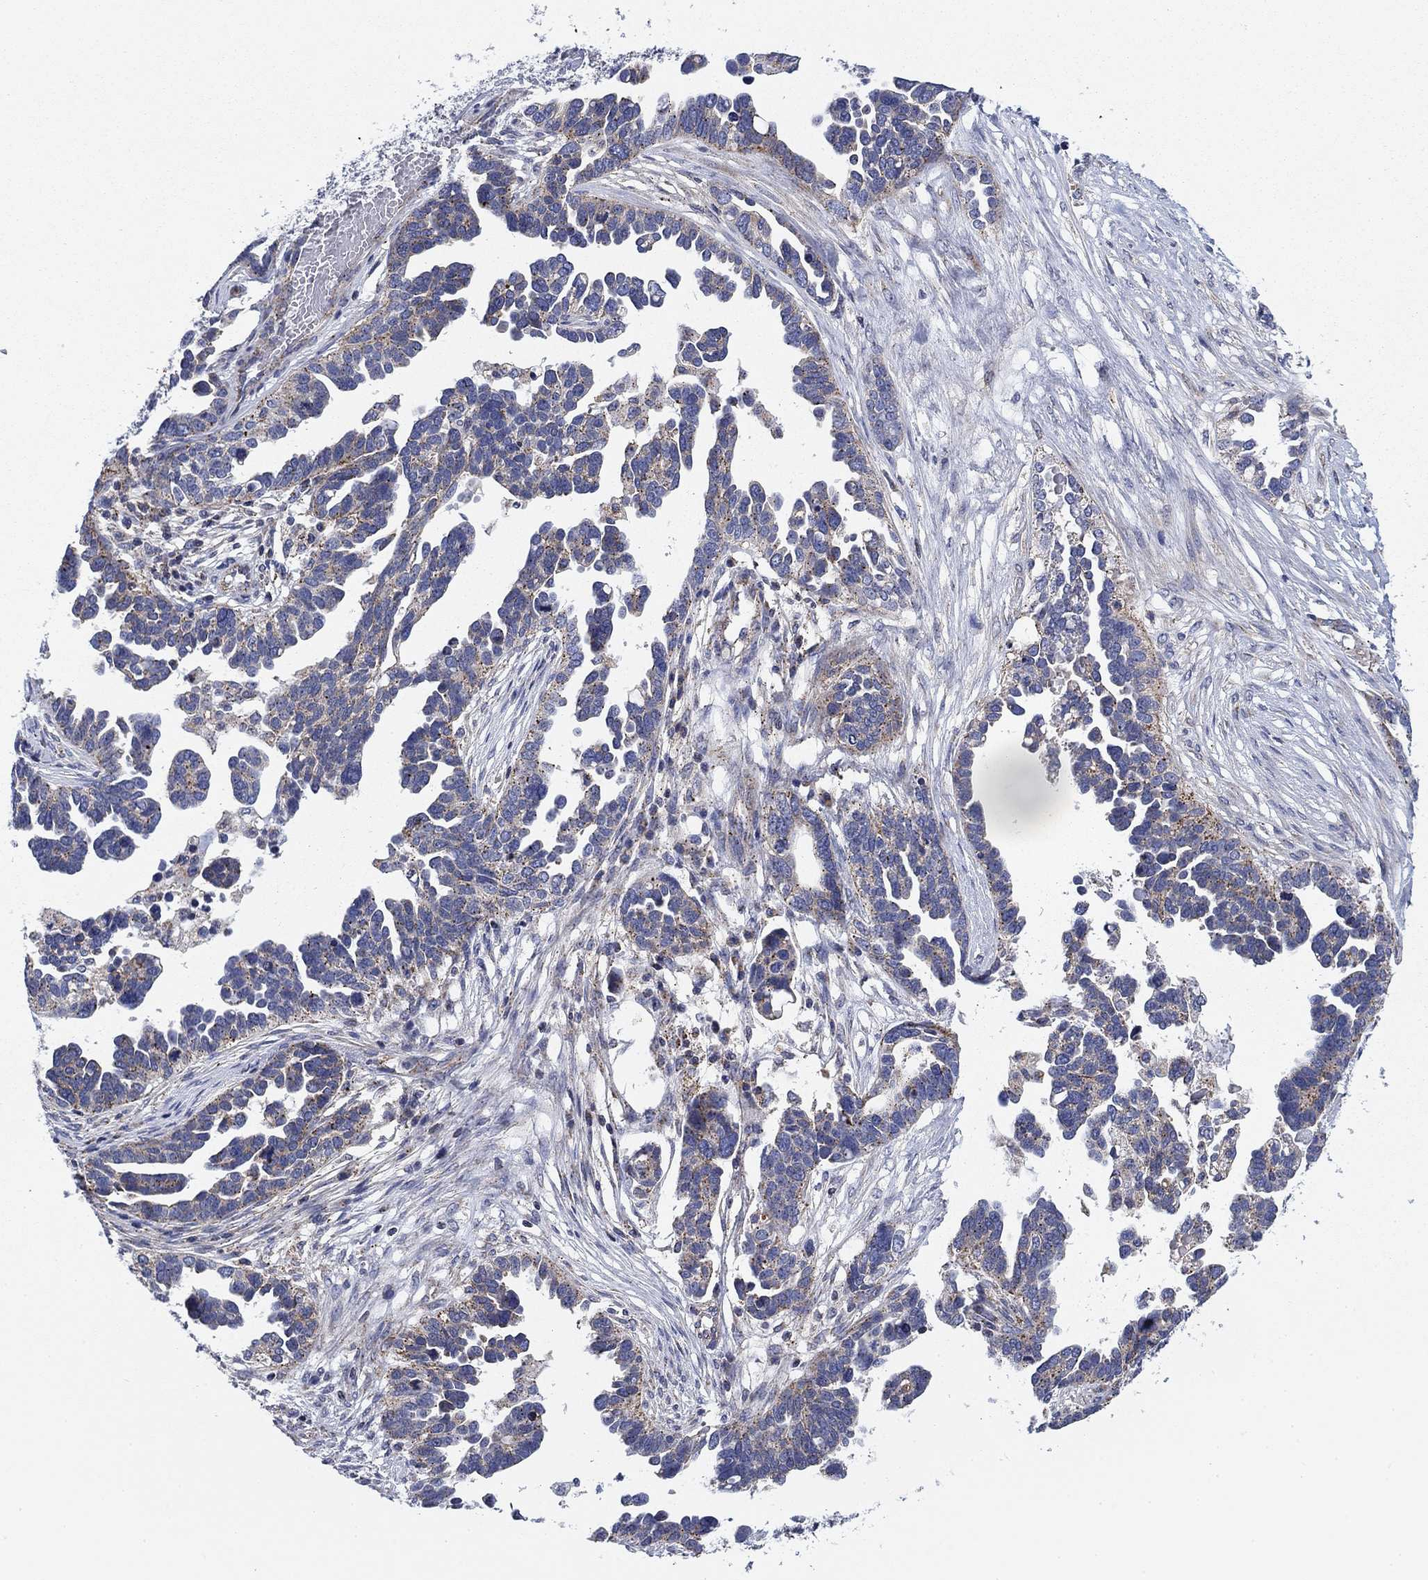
{"staining": {"intensity": "negative", "quantity": "none", "location": "none"}, "tissue": "ovarian cancer", "cell_type": "Tumor cells", "image_type": "cancer", "snomed": [{"axis": "morphology", "description": "Cystadenocarcinoma, serous, NOS"}, {"axis": "topography", "description": "Ovary"}], "caption": "IHC histopathology image of neoplastic tissue: ovarian cancer (serous cystadenocarcinoma) stained with DAB (3,3'-diaminobenzidine) reveals no significant protein expression in tumor cells.", "gene": "NACAD", "patient": {"sex": "female", "age": 54}}